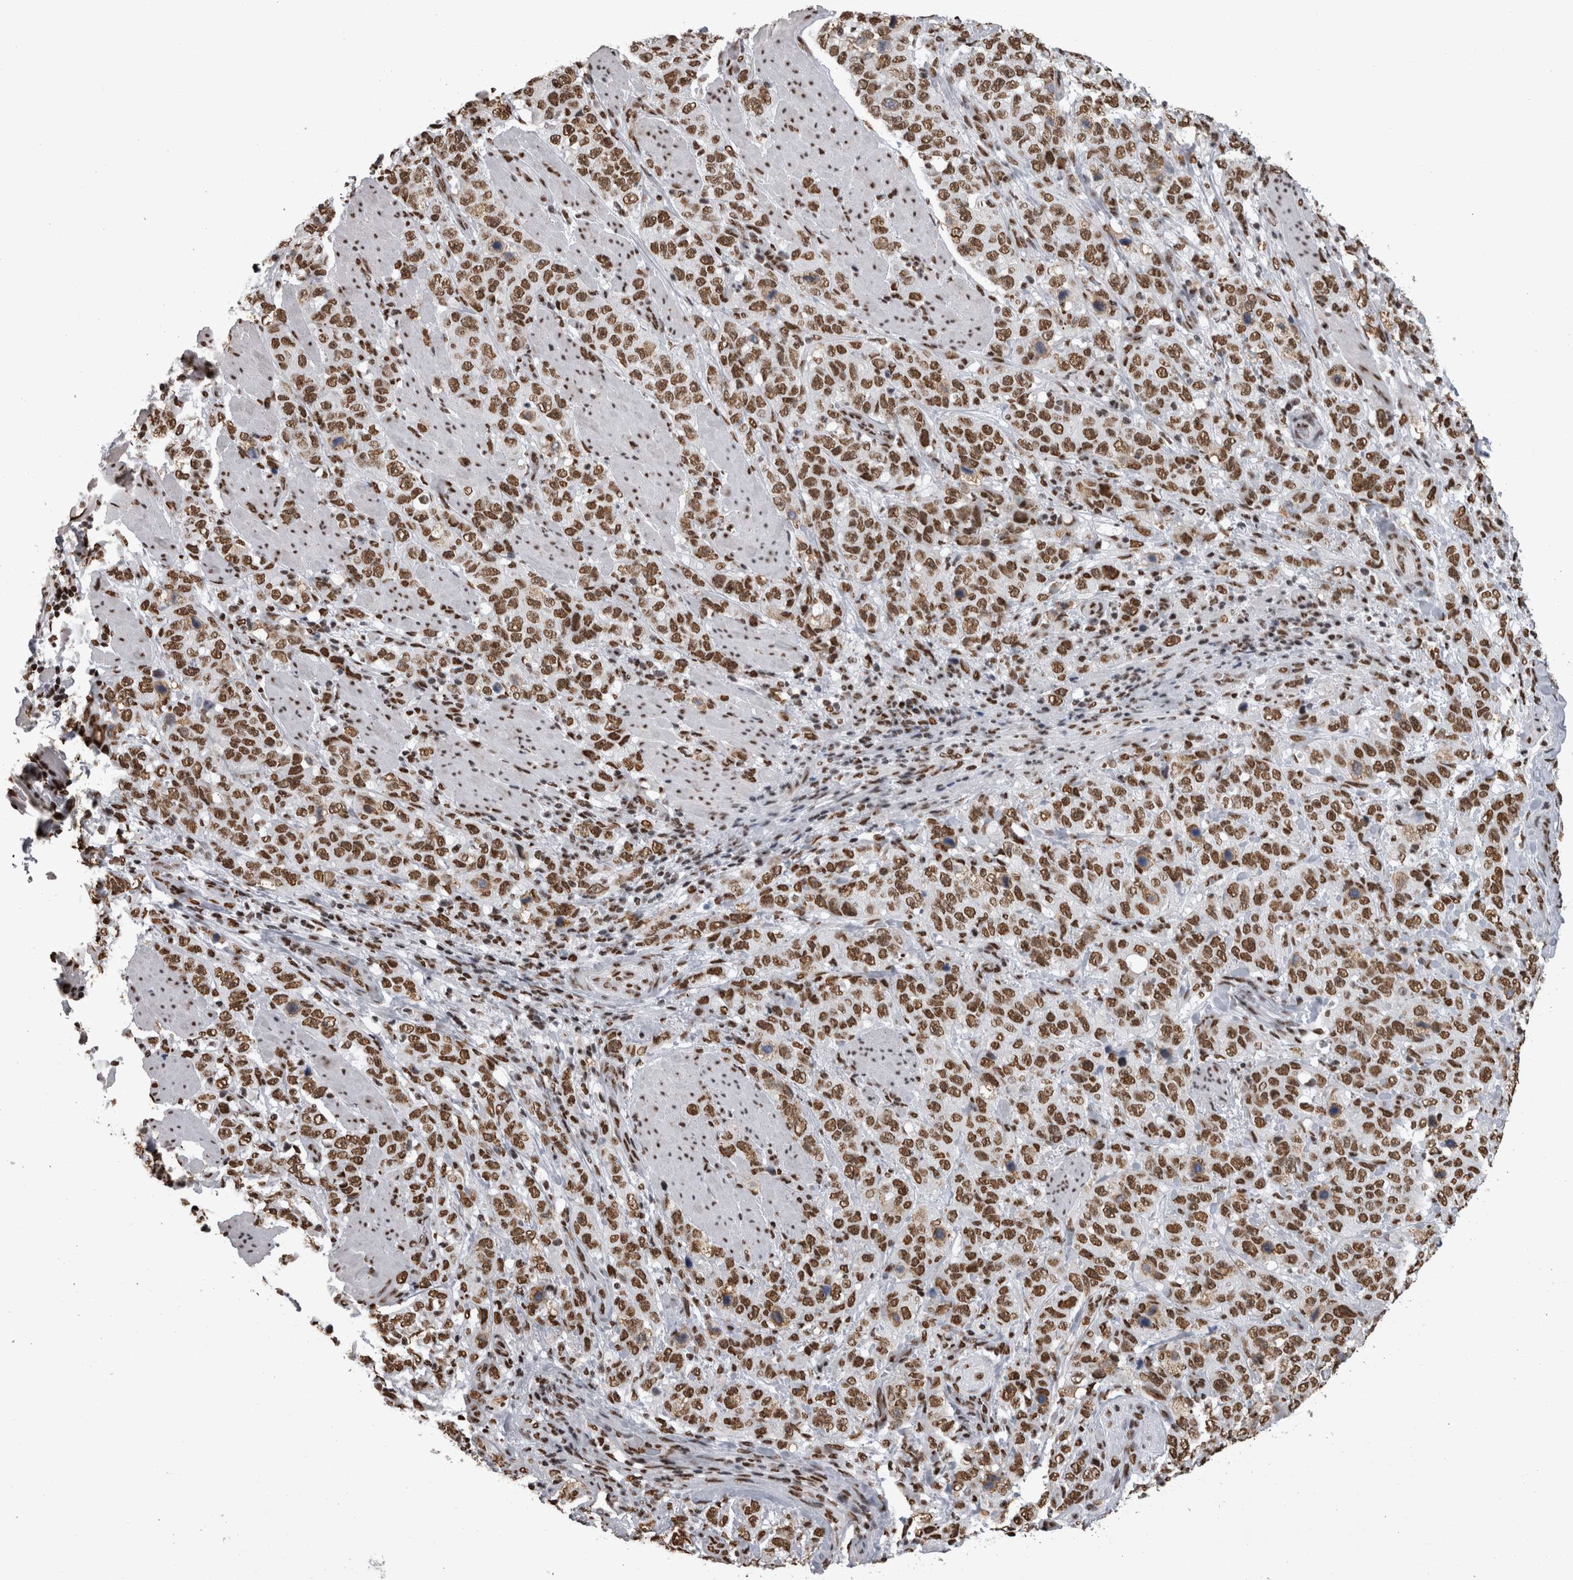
{"staining": {"intensity": "moderate", "quantity": ">75%", "location": "nuclear"}, "tissue": "stomach cancer", "cell_type": "Tumor cells", "image_type": "cancer", "snomed": [{"axis": "morphology", "description": "Adenocarcinoma, NOS"}, {"axis": "topography", "description": "Stomach"}], "caption": "Stomach cancer (adenocarcinoma) stained with DAB IHC exhibits medium levels of moderate nuclear expression in about >75% of tumor cells. (brown staining indicates protein expression, while blue staining denotes nuclei).", "gene": "HNRNPM", "patient": {"sex": "male", "age": 48}}